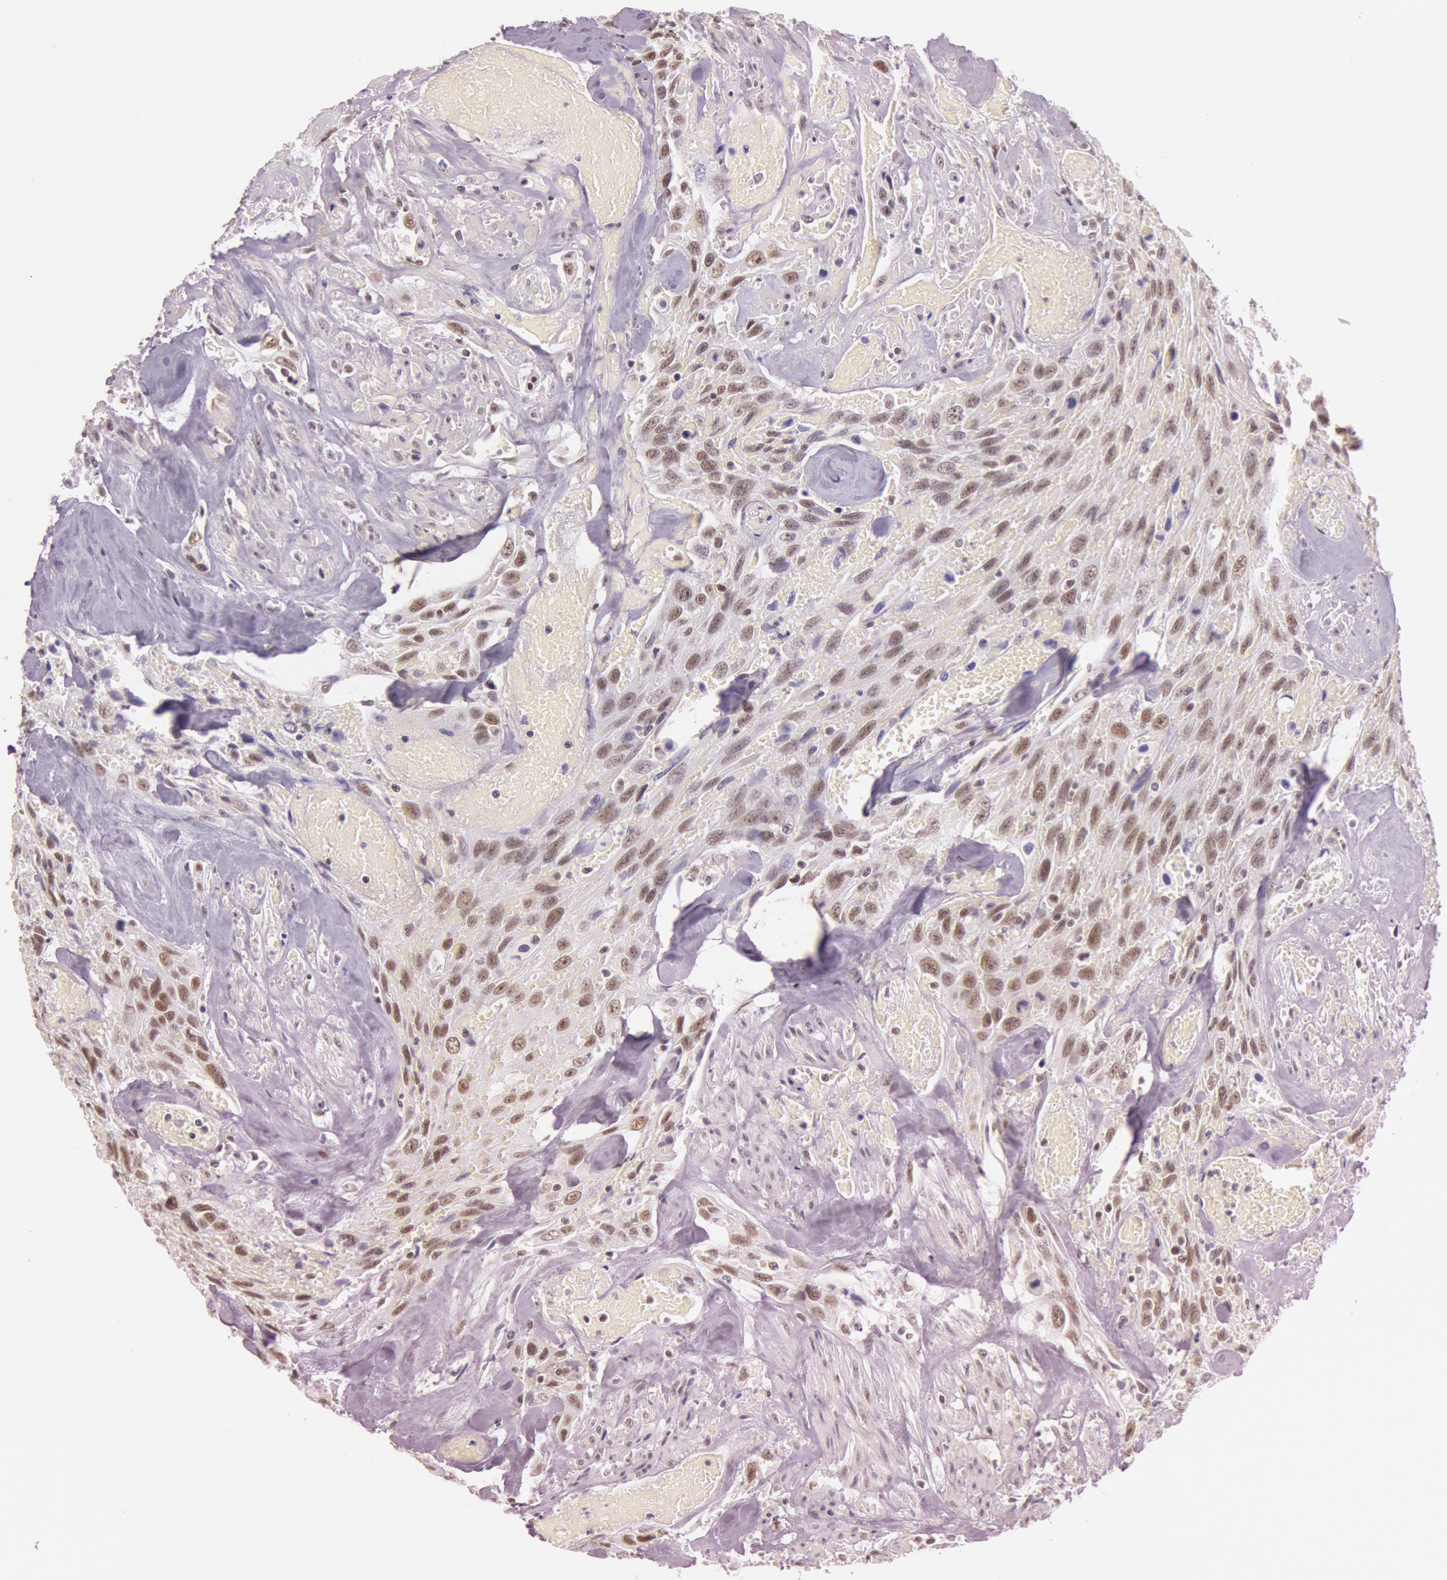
{"staining": {"intensity": "weak", "quantity": ">75%", "location": "nuclear"}, "tissue": "urothelial cancer", "cell_type": "Tumor cells", "image_type": "cancer", "snomed": [{"axis": "morphology", "description": "Urothelial carcinoma, High grade"}, {"axis": "topography", "description": "Urinary bladder"}], "caption": "IHC (DAB (3,3'-diaminobenzidine)) staining of human urothelial cancer displays weak nuclear protein expression in about >75% of tumor cells. (IHC, brightfield microscopy, high magnification).", "gene": "TASL", "patient": {"sex": "female", "age": 84}}